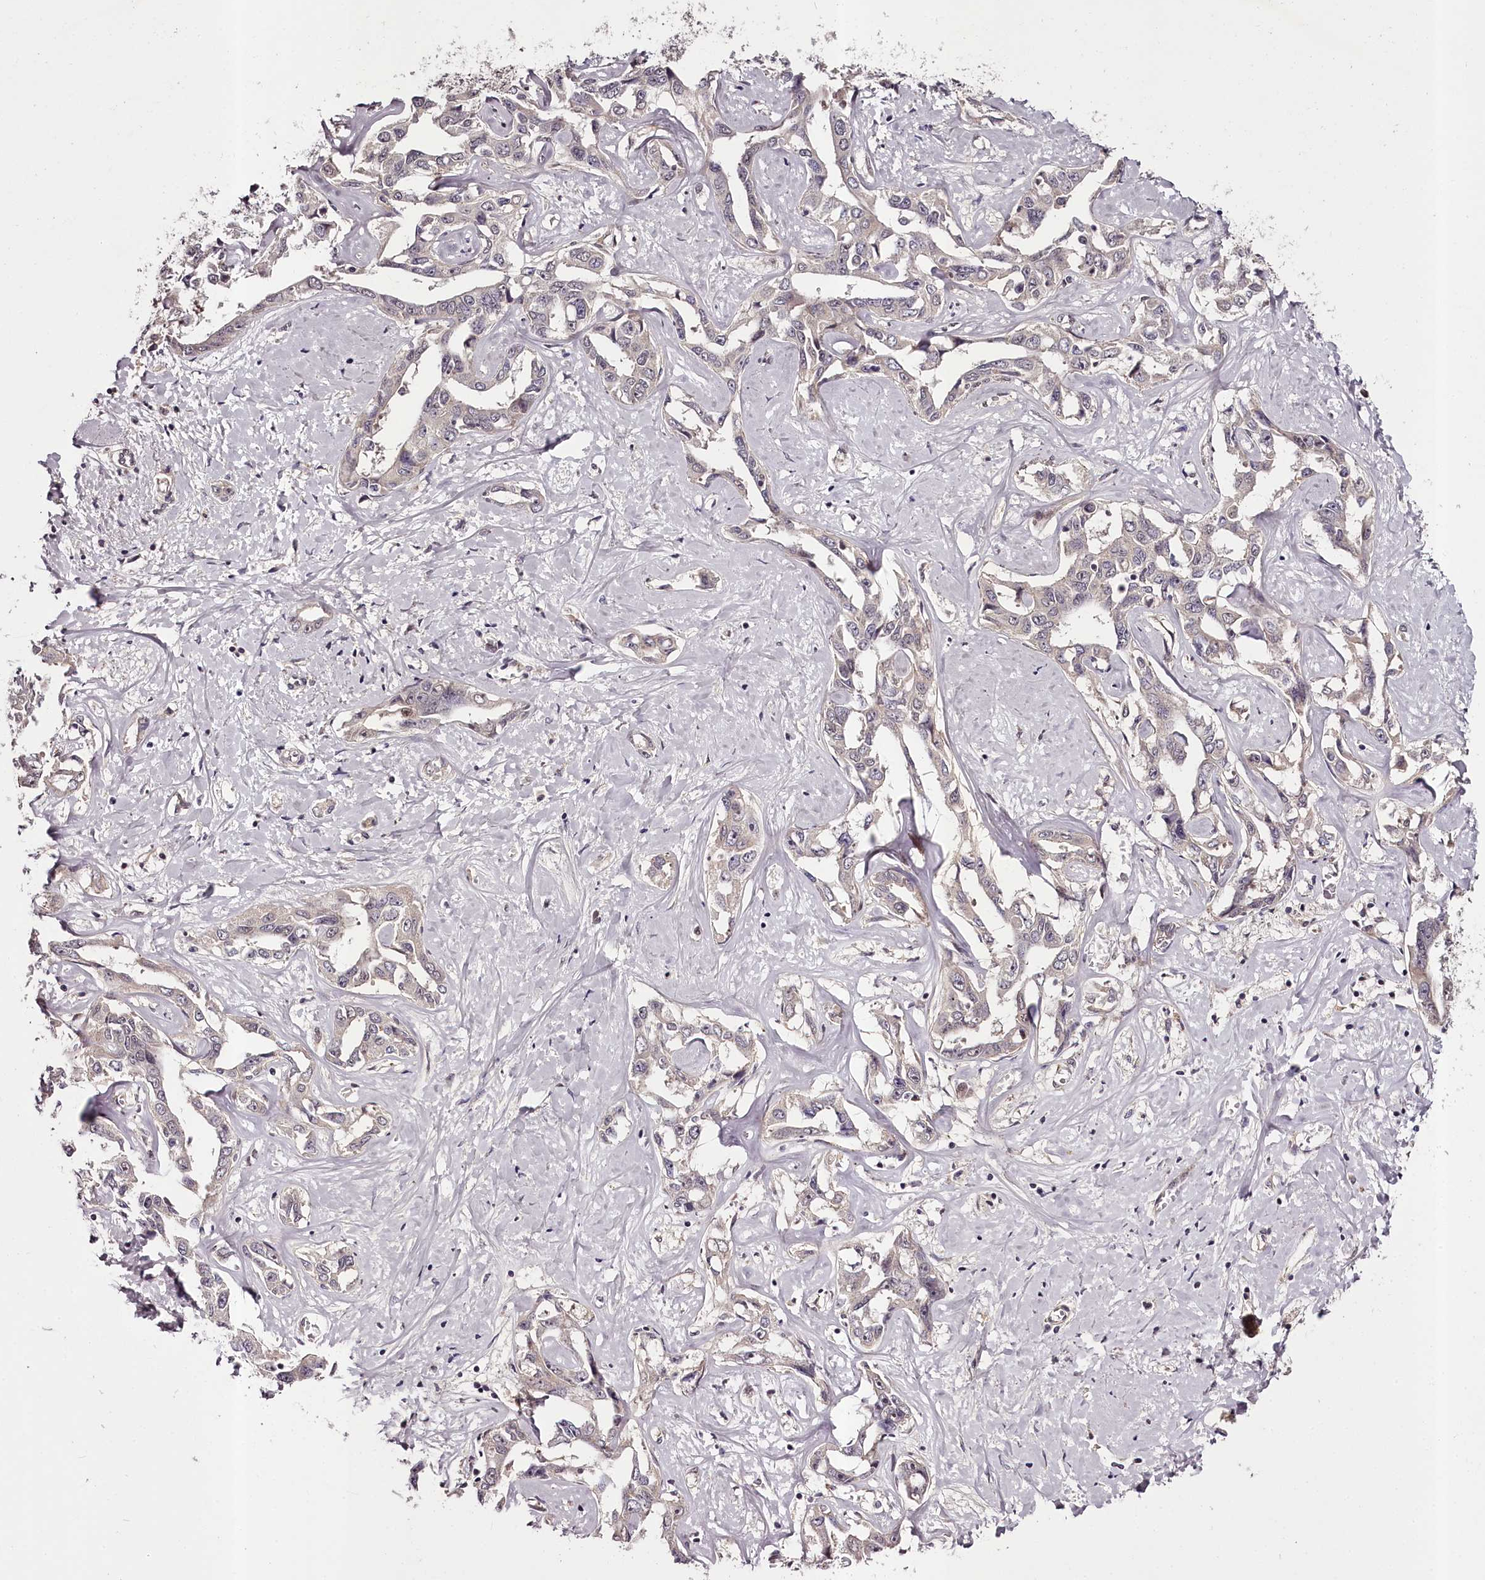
{"staining": {"intensity": "negative", "quantity": "none", "location": "none"}, "tissue": "liver cancer", "cell_type": "Tumor cells", "image_type": "cancer", "snomed": [{"axis": "morphology", "description": "Cholangiocarcinoma"}, {"axis": "topography", "description": "Liver"}], "caption": "Protein analysis of liver cancer (cholangiocarcinoma) shows no significant staining in tumor cells.", "gene": "MAML3", "patient": {"sex": "male", "age": 59}}